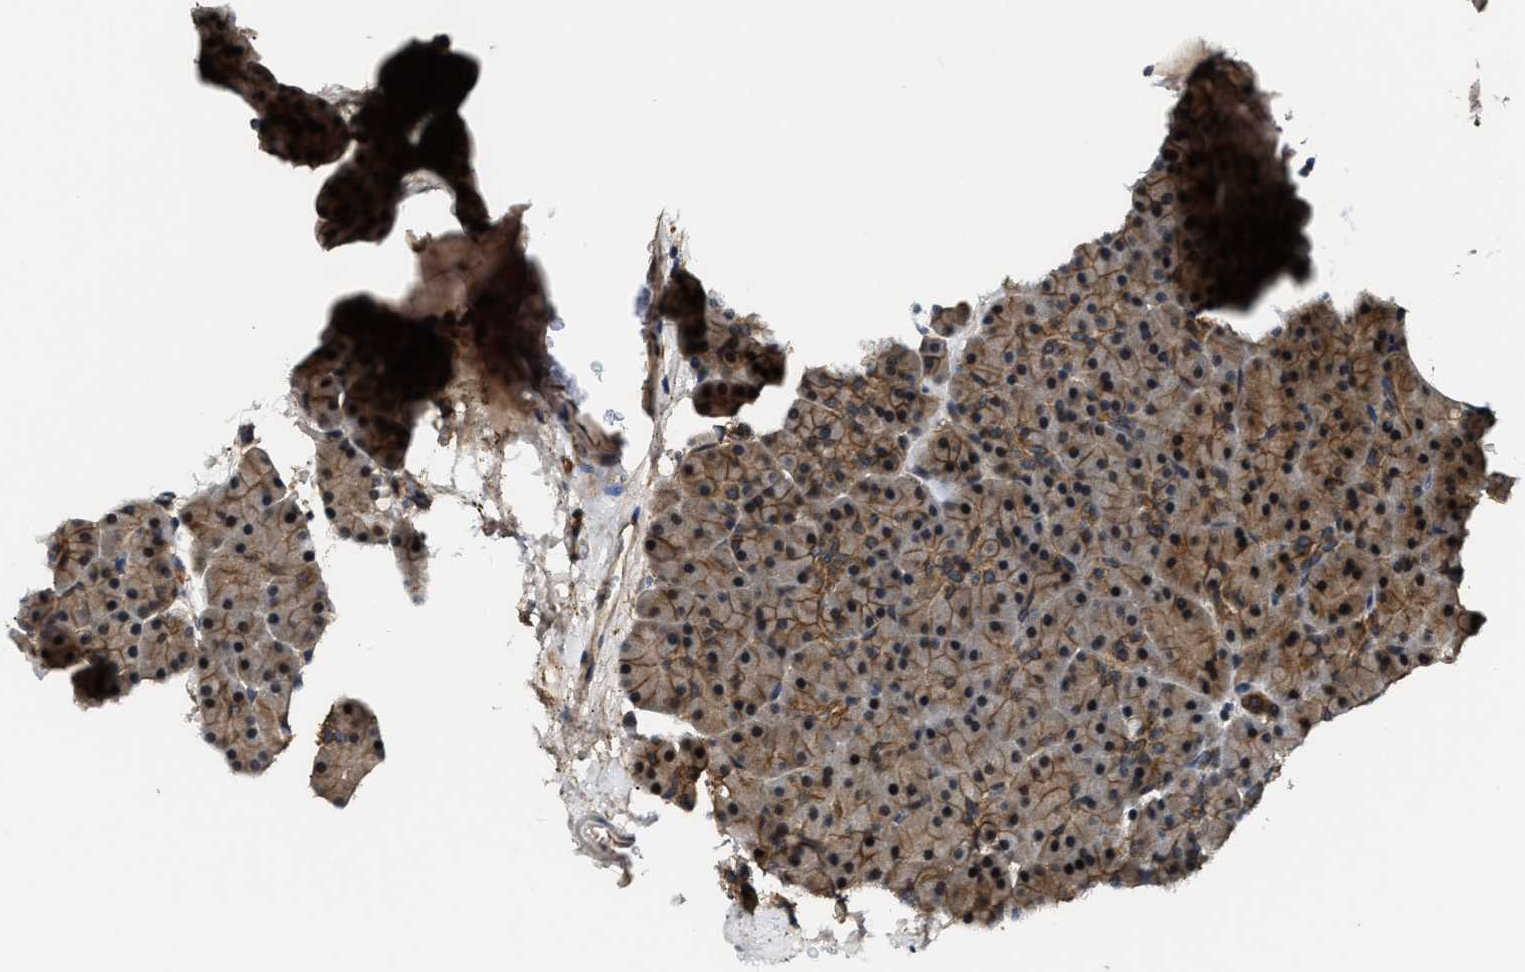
{"staining": {"intensity": "moderate", "quantity": ">75%", "location": "cytoplasmic/membranous,nuclear"}, "tissue": "pancreas", "cell_type": "Exocrine glandular cells", "image_type": "normal", "snomed": [{"axis": "morphology", "description": "Normal tissue, NOS"}, {"axis": "morphology", "description": "Carcinoid, malignant, NOS"}, {"axis": "topography", "description": "Pancreas"}], "caption": "Immunohistochemistry (IHC) of normal human pancreas displays medium levels of moderate cytoplasmic/membranous,nuclear staining in approximately >75% of exocrine glandular cells. The protein of interest is shown in brown color, while the nuclei are stained blue.", "gene": "COPS2", "patient": {"sex": "female", "age": 35}}